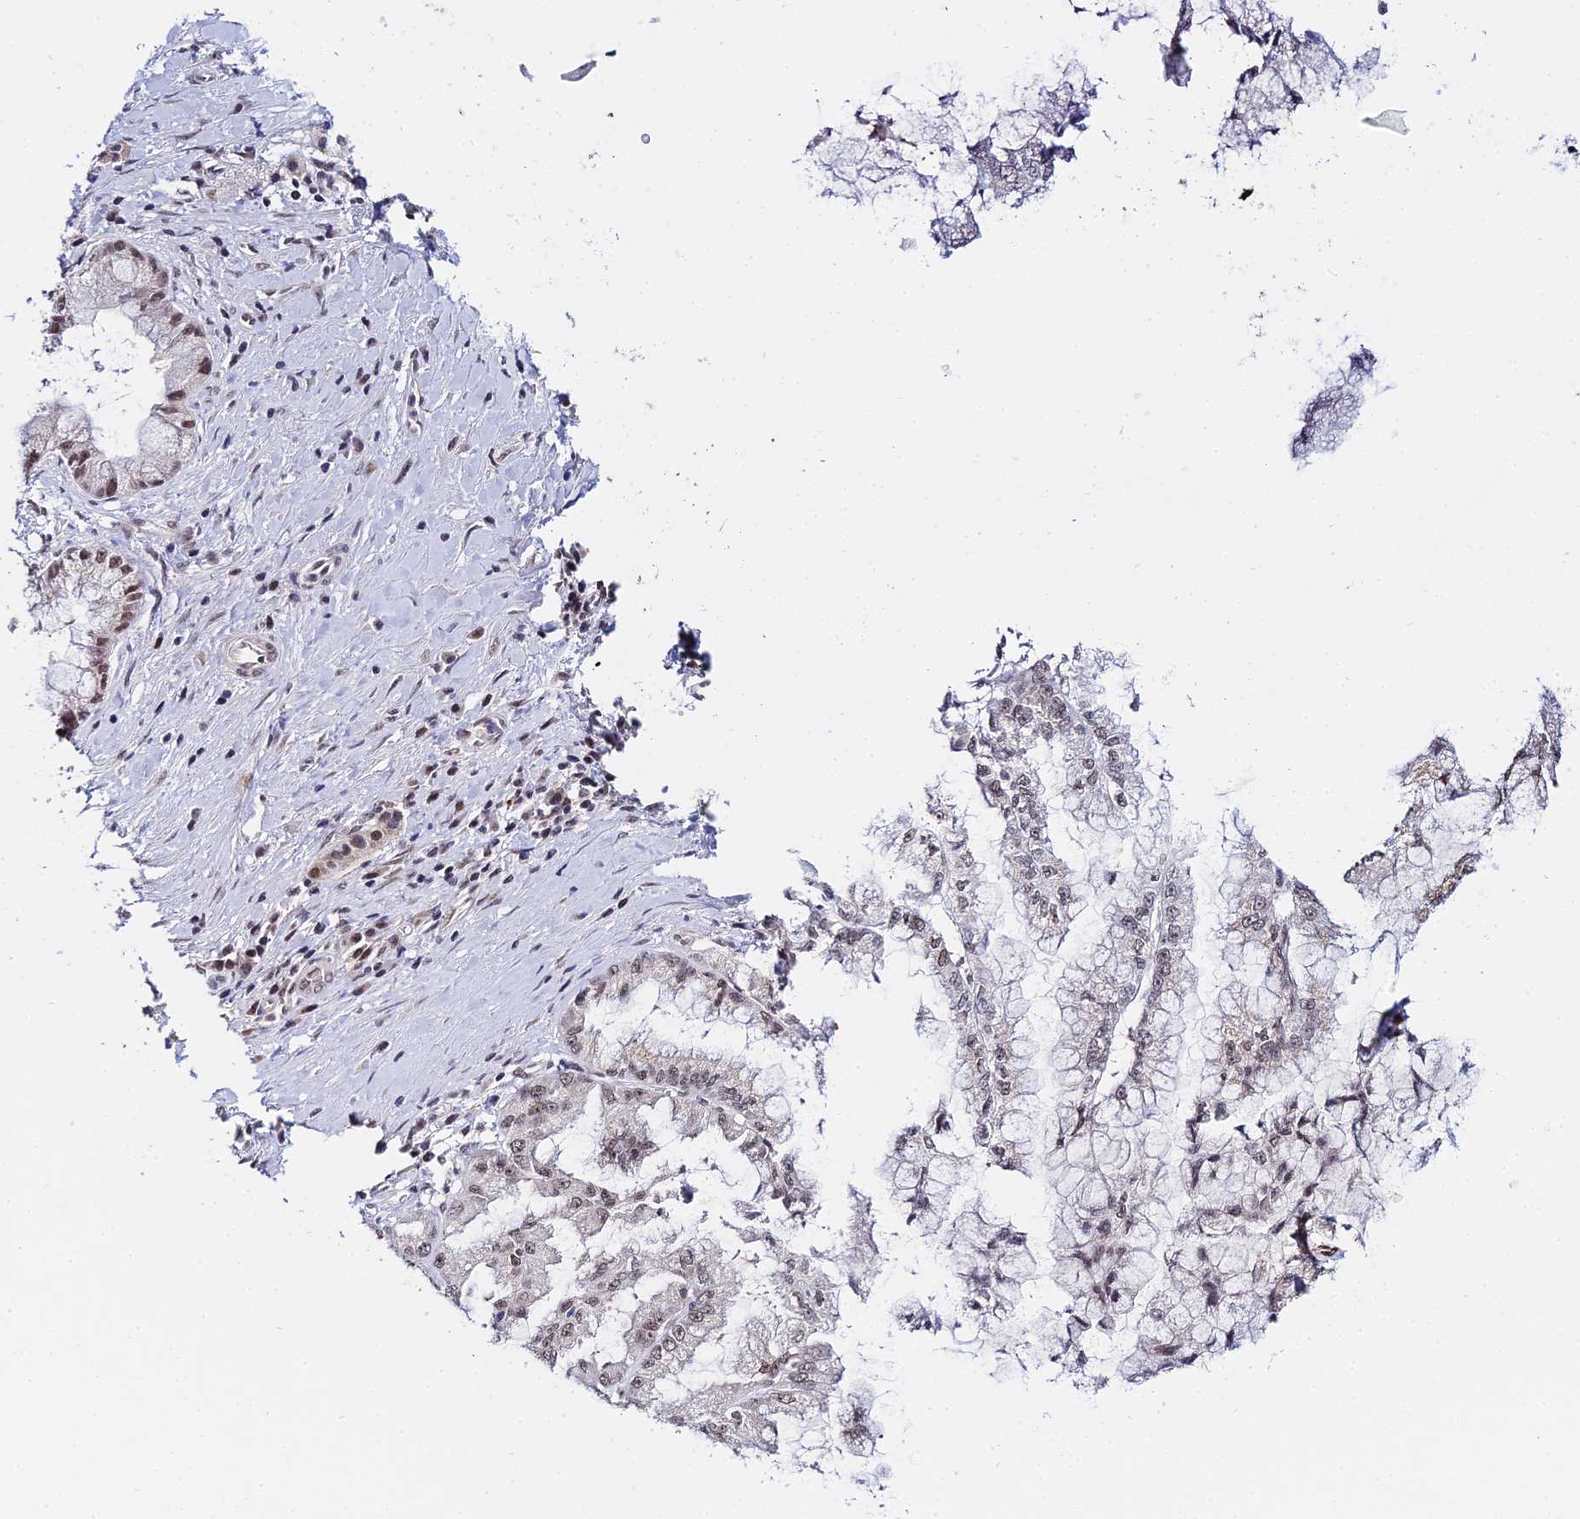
{"staining": {"intensity": "strong", "quantity": "25%-75%", "location": "nuclear"}, "tissue": "pancreatic cancer", "cell_type": "Tumor cells", "image_type": "cancer", "snomed": [{"axis": "morphology", "description": "Adenocarcinoma, NOS"}, {"axis": "topography", "description": "Pancreas"}], "caption": "A high-resolution histopathology image shows immunohistochemistry staining of pancreatic cancer, which shows strong nuclear expression in approximately 25%-75% of tumor cells. (brown staining indicates protein expression, while blue staining denotes nuclei).", "gene": "EXOSC3", "patient": {"sex": "male", "age": 73}}